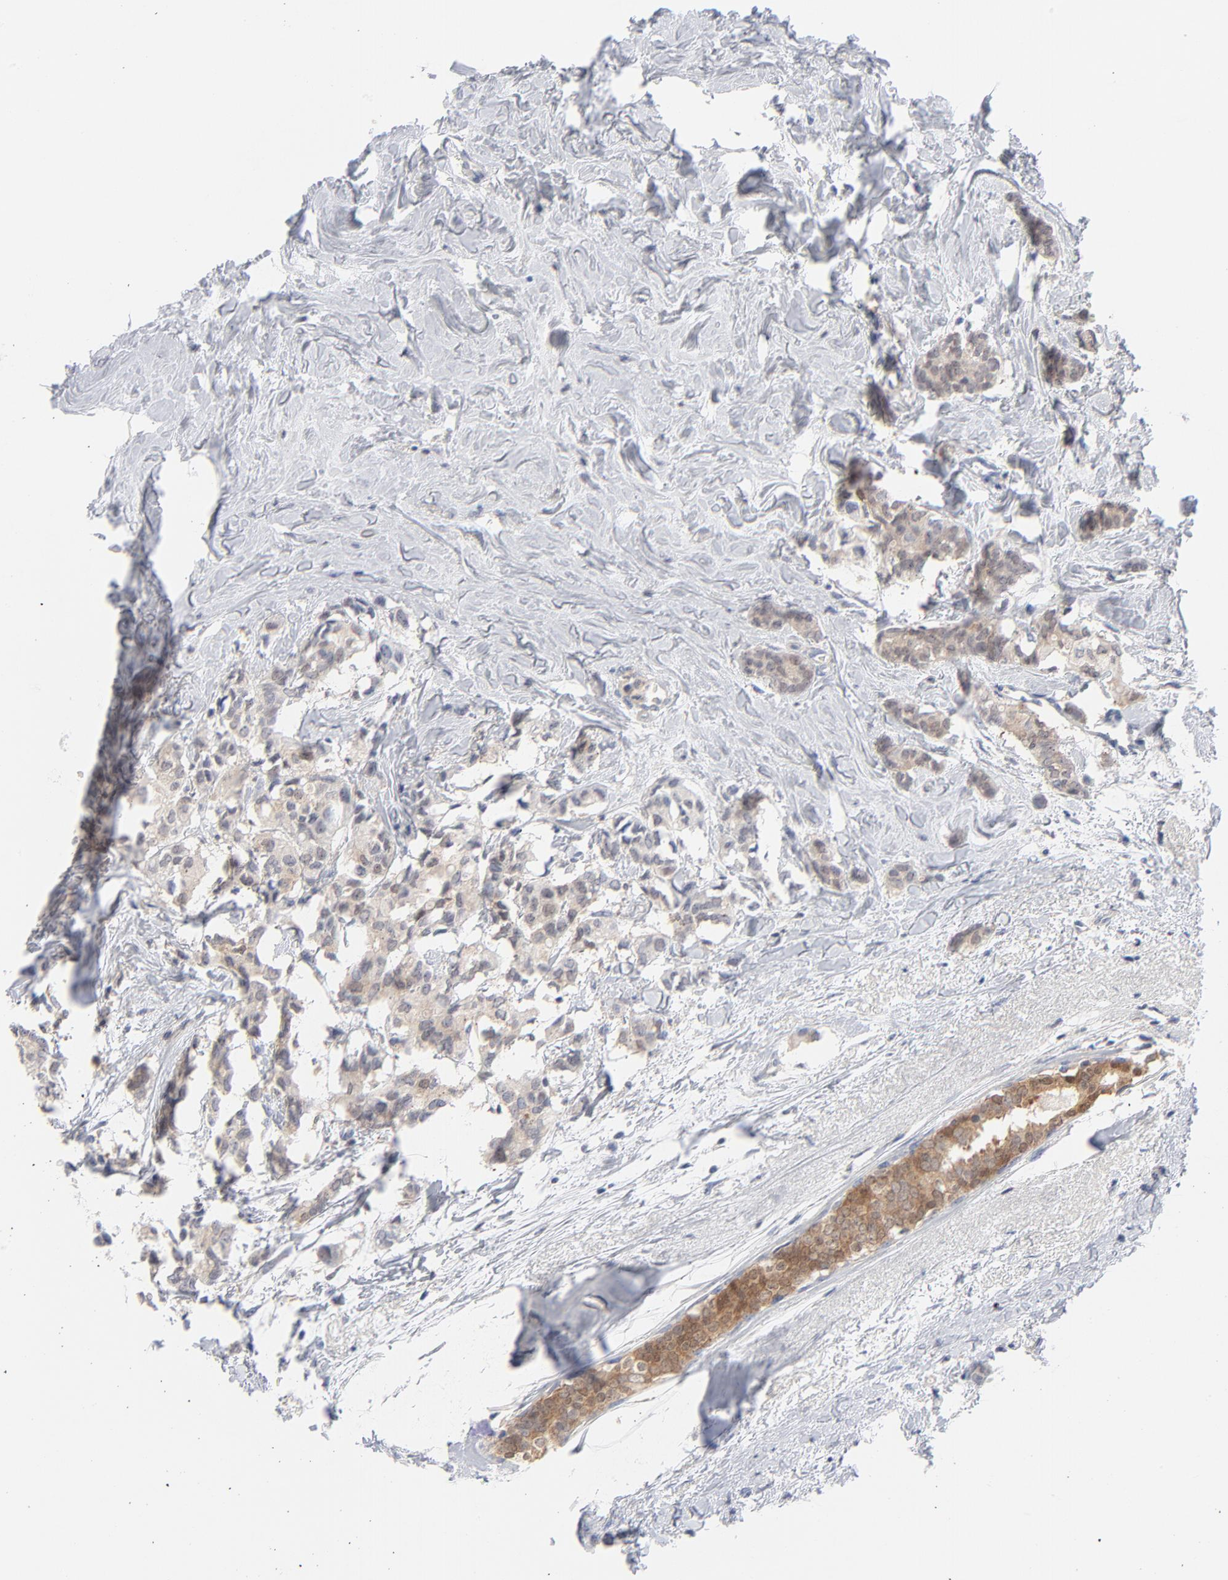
{"staining": {"intensity": "weak", "quantity": ">75%", "location": "cytoplasmic/membranous"}, "tissue": "breast cancer", "cell_type": "Tumor cells", "image_type": "cancer", "snomed": [{"axis": "morphology", "description": "Duct carcinoma"}, {"axis": "topography", "description": "Breast"}], "caption": "Immunohistochemical staining of human breast intraductal carcinoma exhibits weak cytoplasmic/membranous protein positivity in about >75% of tumor cells. The protein of interest is shown in brown color, while the nuclei are stained blue.", "gene": "CAB39L", "patient": {"sex": "female", "age": 84}}